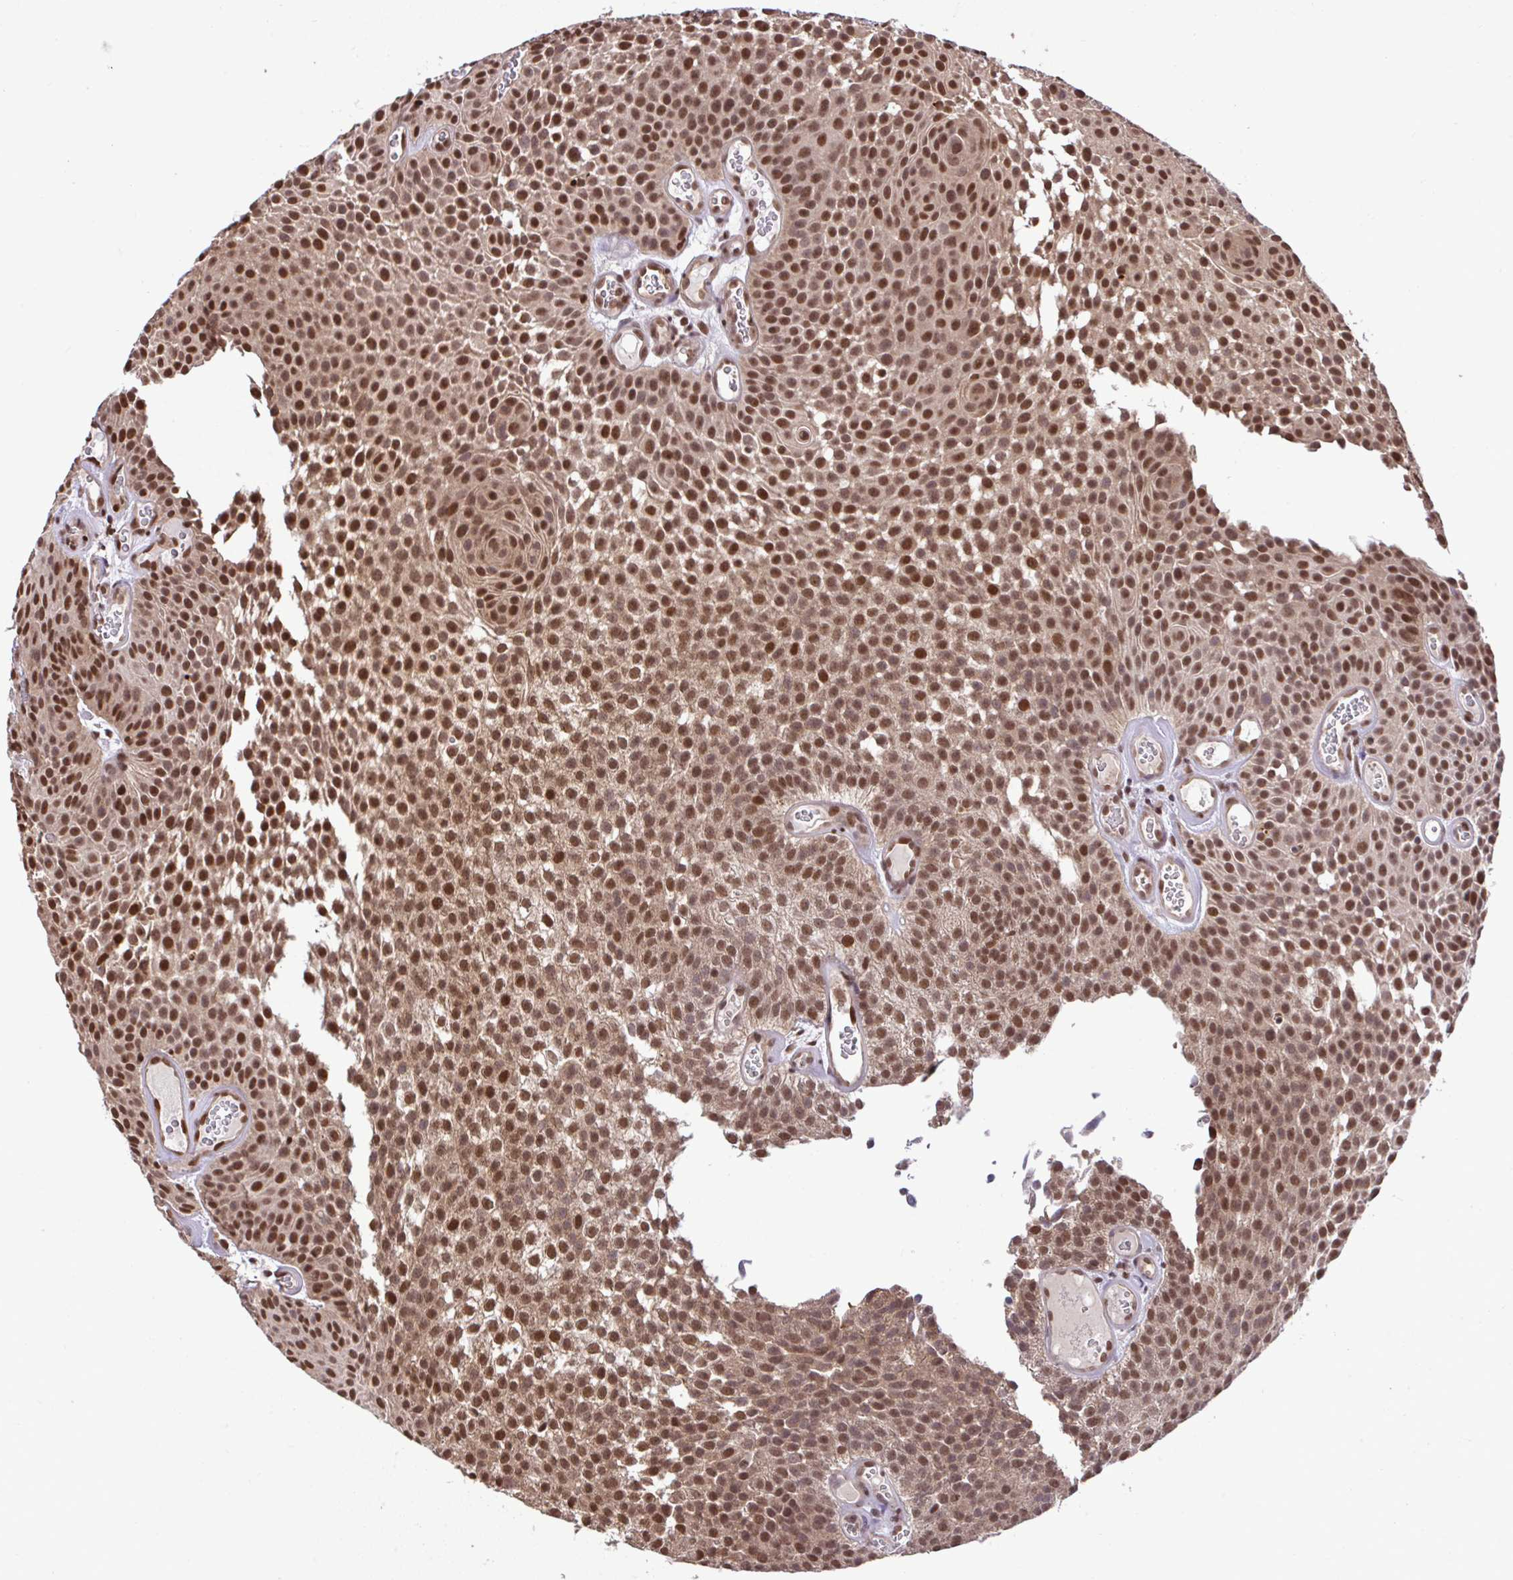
{"staining": {"intensity": "moderate", "quantity": ">75%", "location": "nuclear"}, "tissue": "urothelial cancer", "cell_type": "Tumor cells", "image_type": "cancer", "snomed": [{"axis": "morphology", "description": "Urothelial carcinoma, Low grade"}, {"axis": "topography", "description": "Urinary bladder"}], "caption": "Tumor cells exhibit moderate nuclear positivity in about >75% of cells in low-grade urothelial carcinoma. (DAB IHC, brown staining for protein, blue staining for nuclei).", "gene": "GLIS3", "patient": {"sex": "male", "age": 82}}